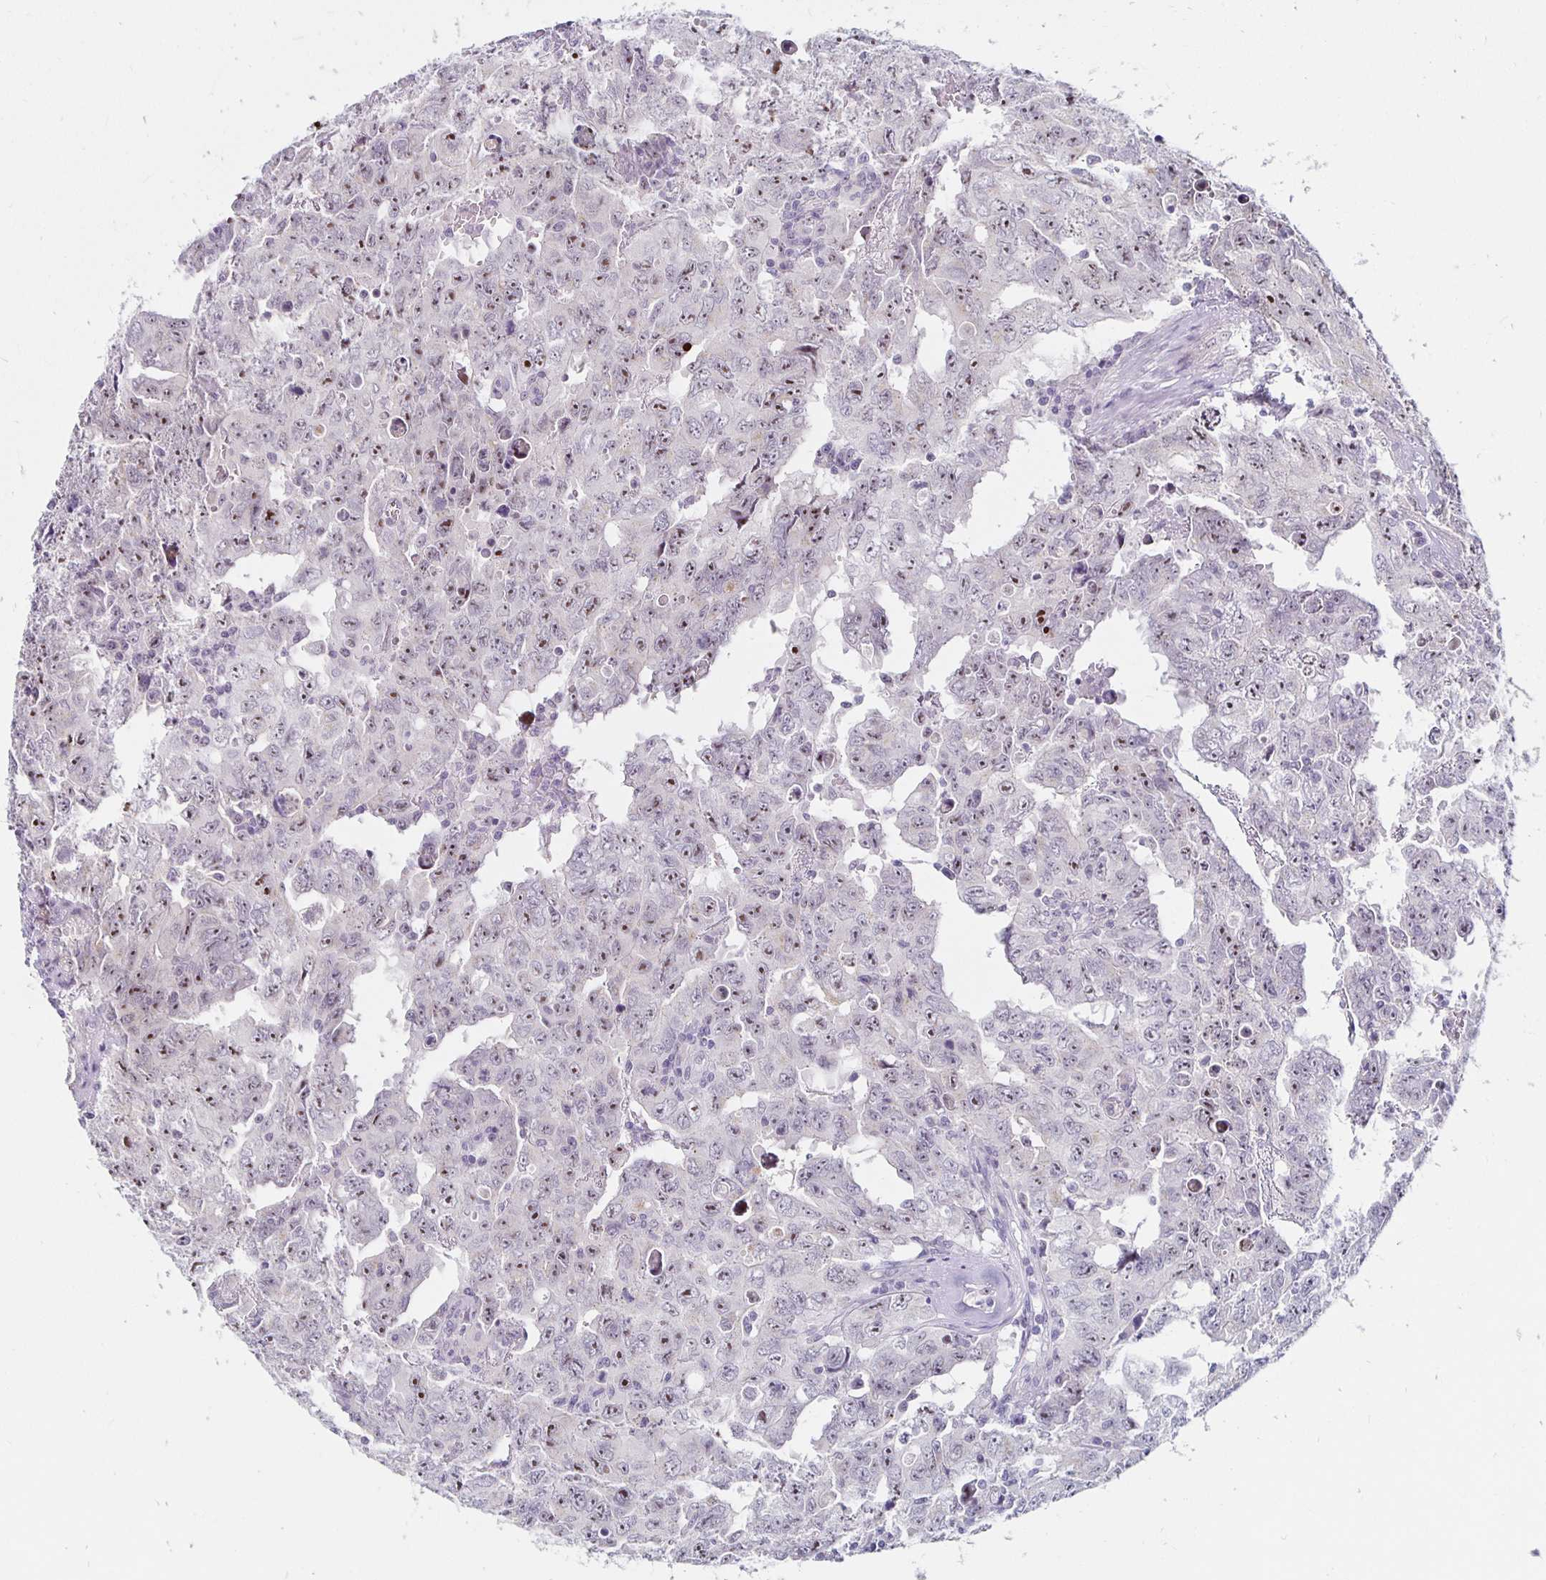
{"staining": {"intensity": "moderate", "quantity": ">75%", "location": "nuclear"}, "tissue": "testis cancer", "cell_type": "Tumor cells", "image_type": "cancer", "snomed": [{"axis": "morphology", "description": "Carcinoma, Embryonal, NOS"}, {"axis": "topography", "description": "Testis"}], "caption": "Protein staining shows moderate nuclear staining in approximately >75% of tumor cells in testis embryonal carcinoma.", "gene": "NUP85", "patient": {"sex": "male", "age": 24}}